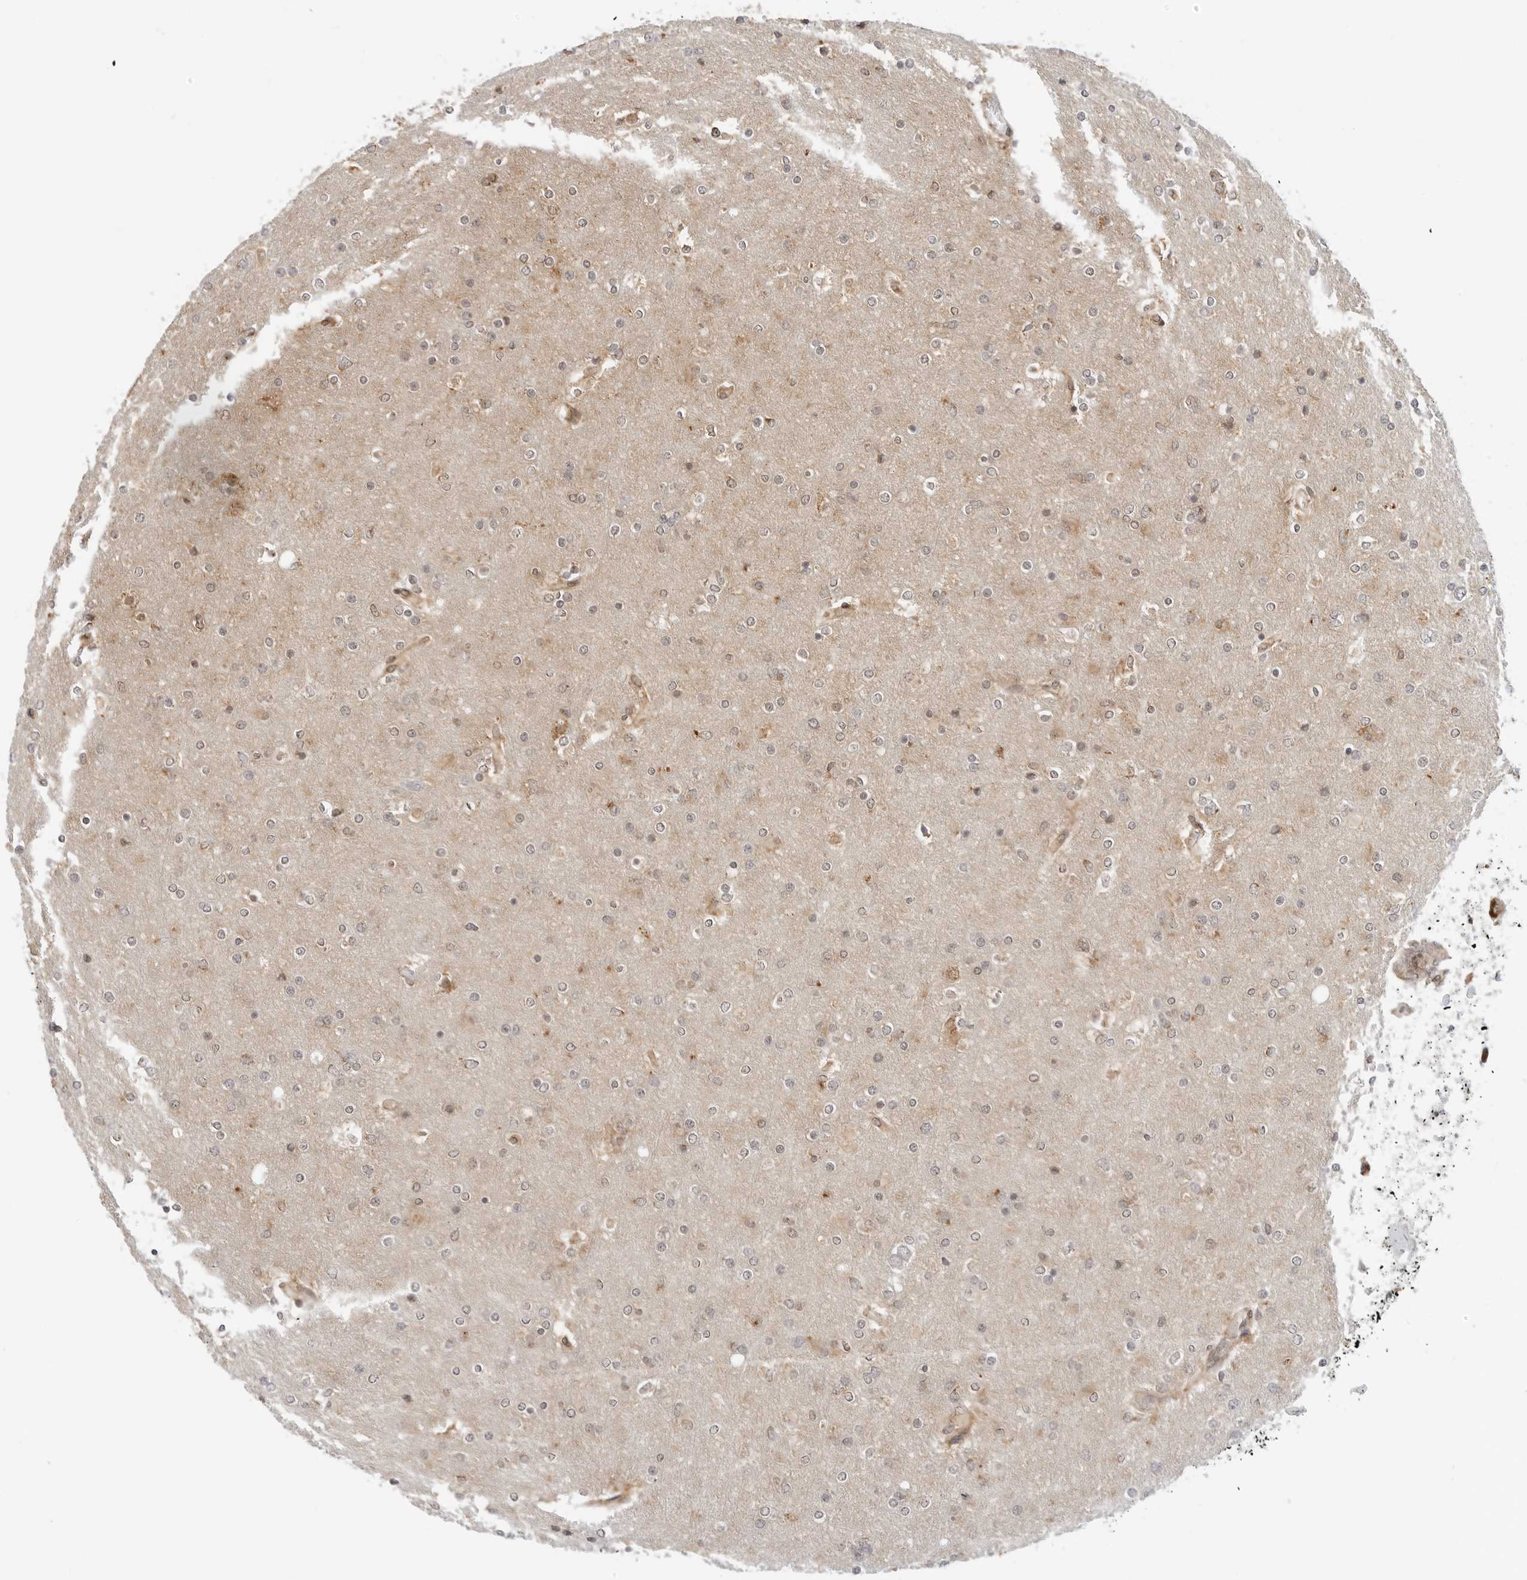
{"staining": {"intensity": "negative", "quantity": "none", "location": "none"}, "tissue": "glioma", "cell_type": "Tumor cells", "image_type": "cancer", "snomed": [{"axis": "morphology", "description": "Glioma, malignant, High grade"}, {"axis": "topography", "description": "Cerebral cortex"}], "caption": "Immunohistochemical staining of human glioma exhibits no significant staining in tumor cells. (Brightfield microscopy of DAB (3,3'-diaminobenzidine) immunohistochemistry (IHC) at high magnification).", "gene": "POLR3GL", "patient": {"sex": "female", "age": 36}}